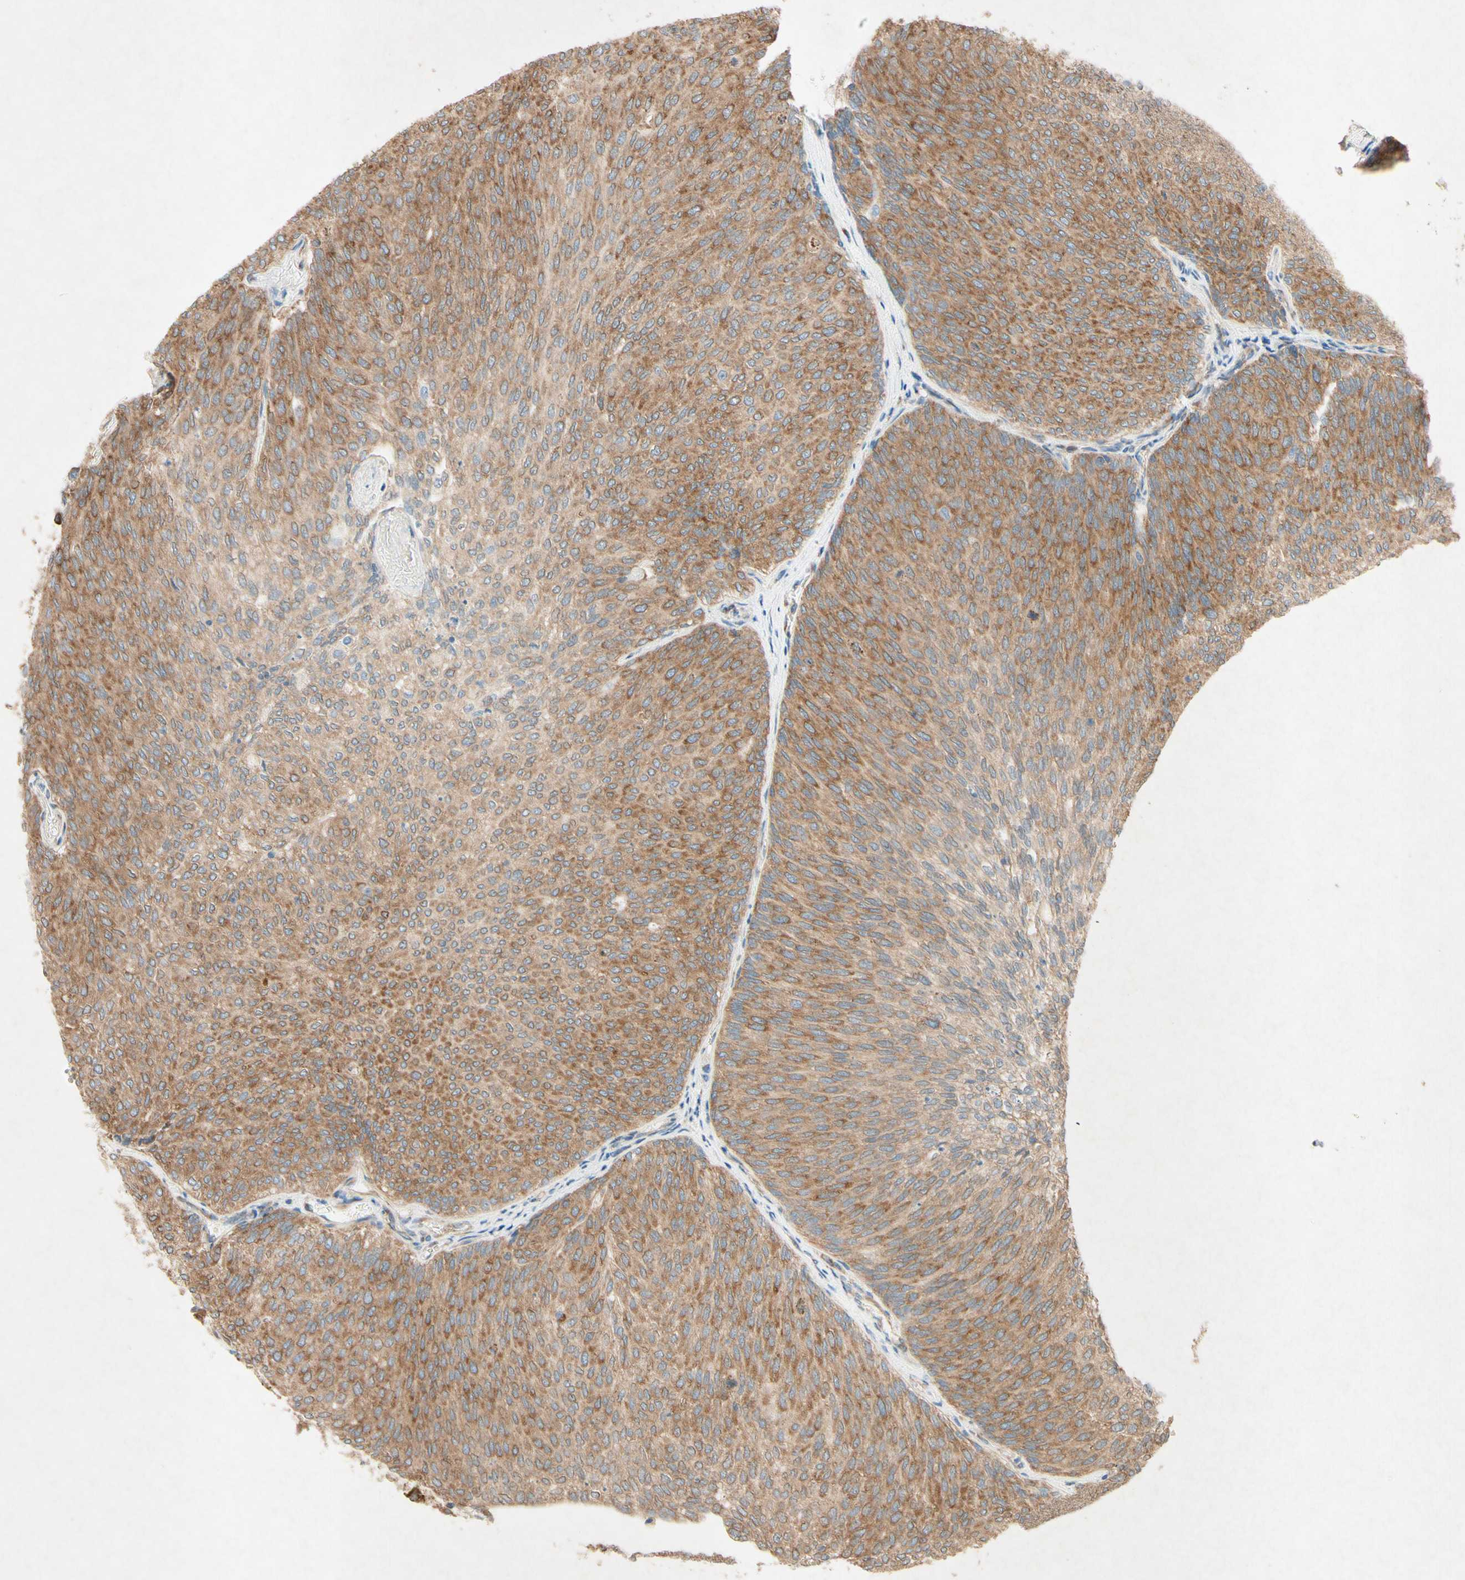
{"staining": {"intensity": "moderate", "quantity": ">75%", "location": "cytoplasmic/membranous"}, "tissue": "urothelial cancer", "cell_type": "Tumor cells", "image_type": "cancer", "snomed": [{"axis": "morphology", "description": "Urothelial carcinoma, Low grade"}, {"axis": "topography", "description": "Urinary bladder"}], "caption": "Immunohistochemical staining of human urothelial carcinoma (low-grade) shows medium levels of moderate cytoplasmic/membranous protein positivity in approximately >75% of tumor cells.", "gene": "PABPC1", "patient": {"sex": "female", "age": 79}}